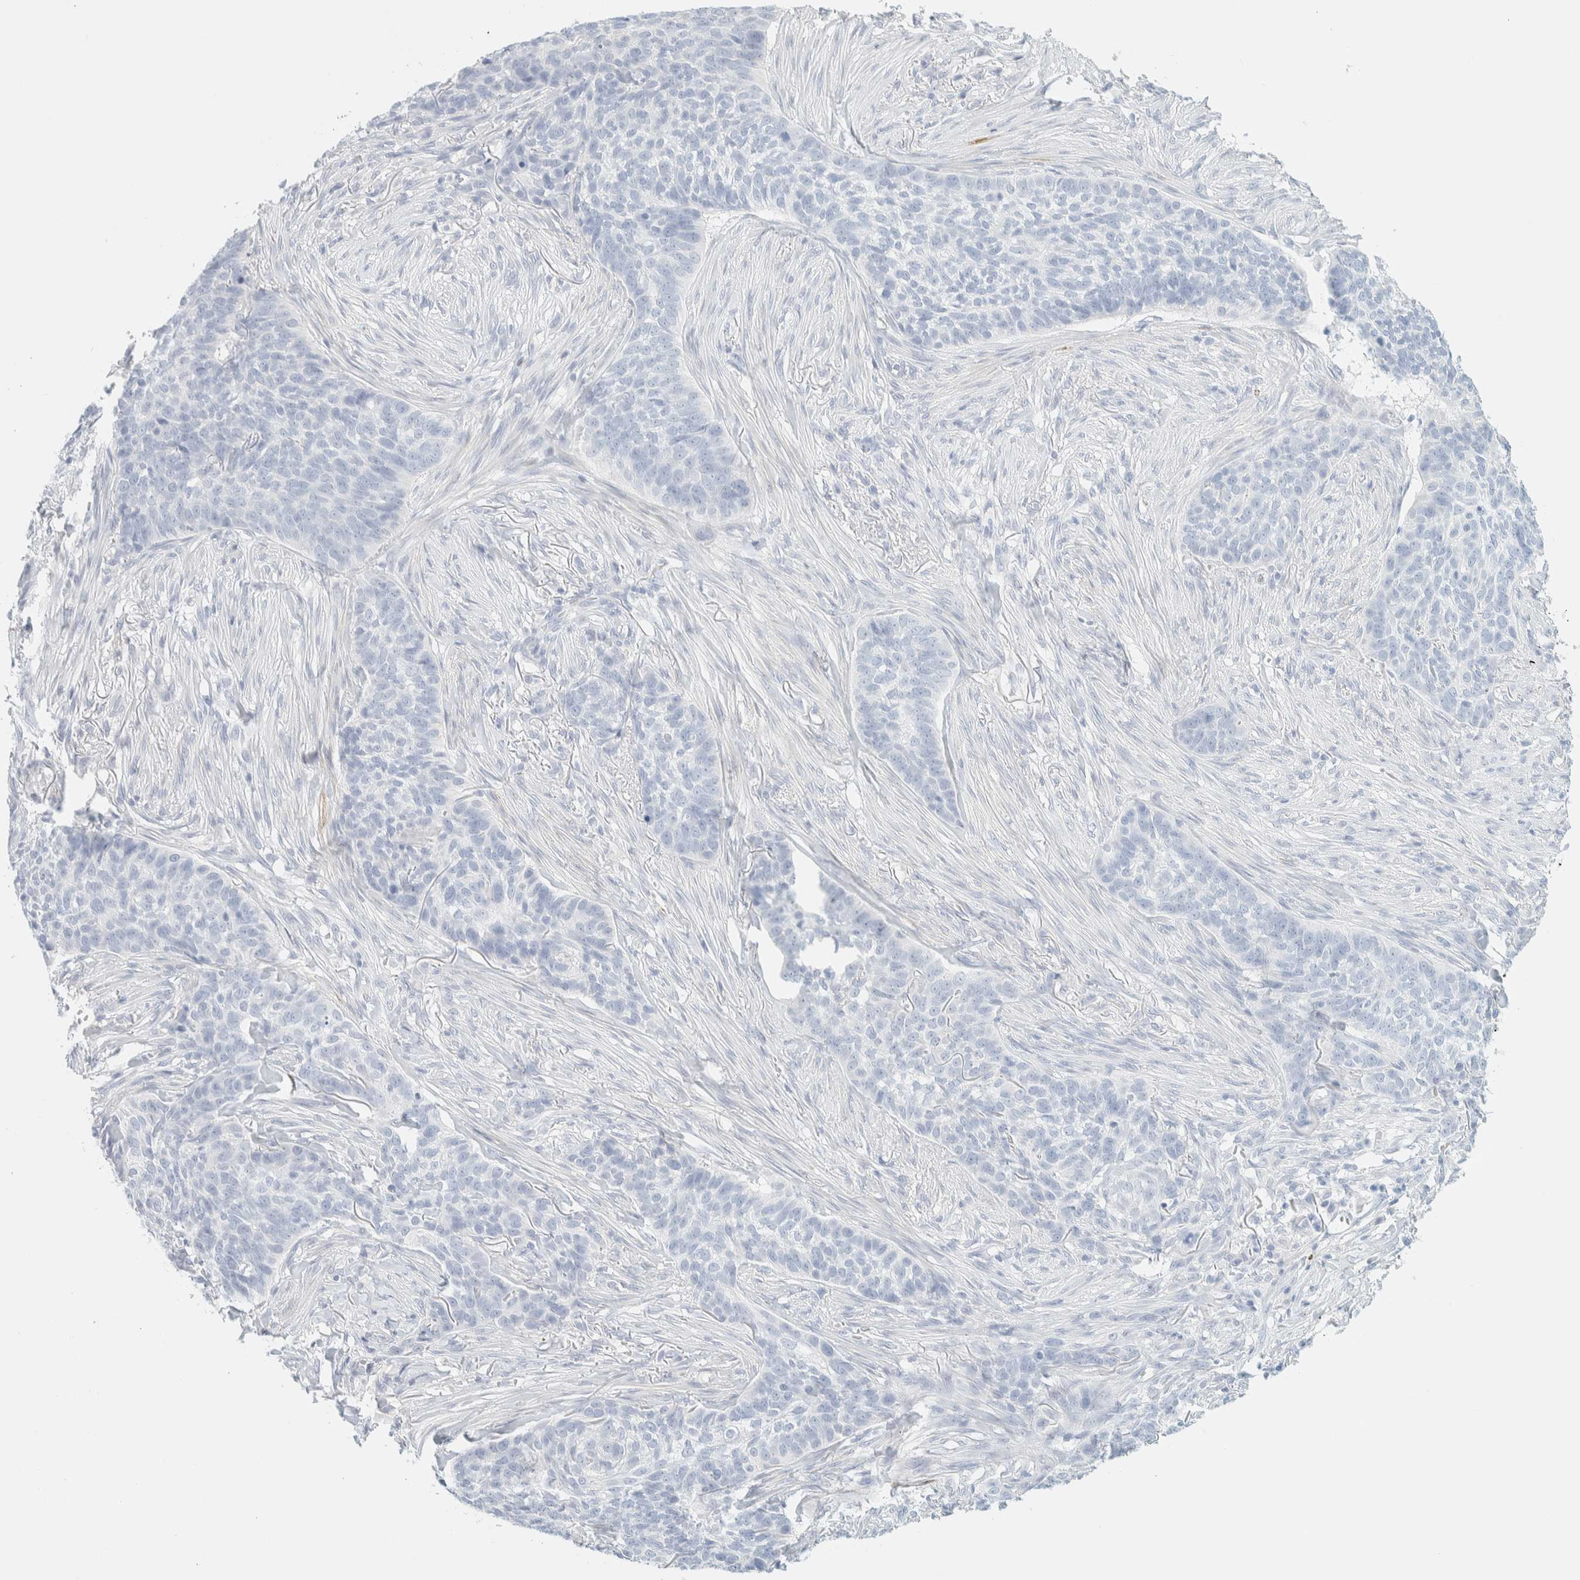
{"staining": {"intensity": "negative", "quantity": "none", "location": "none"}, "tissue": "skin cancer", "cell_type": "Tumor cells", "image_type": "cancer", "snomed": [{"axis": "morphology", "description": "Basal cell carcinoma"}, {"axis": "topography", "description": "Skin"}], "caption": "Photomicrograph shows no significant protein positivity in tumor cells of basal cell carcinoma (skin).", "gene": "AFMID", "patient": {"sex": "male", "age": 85}}